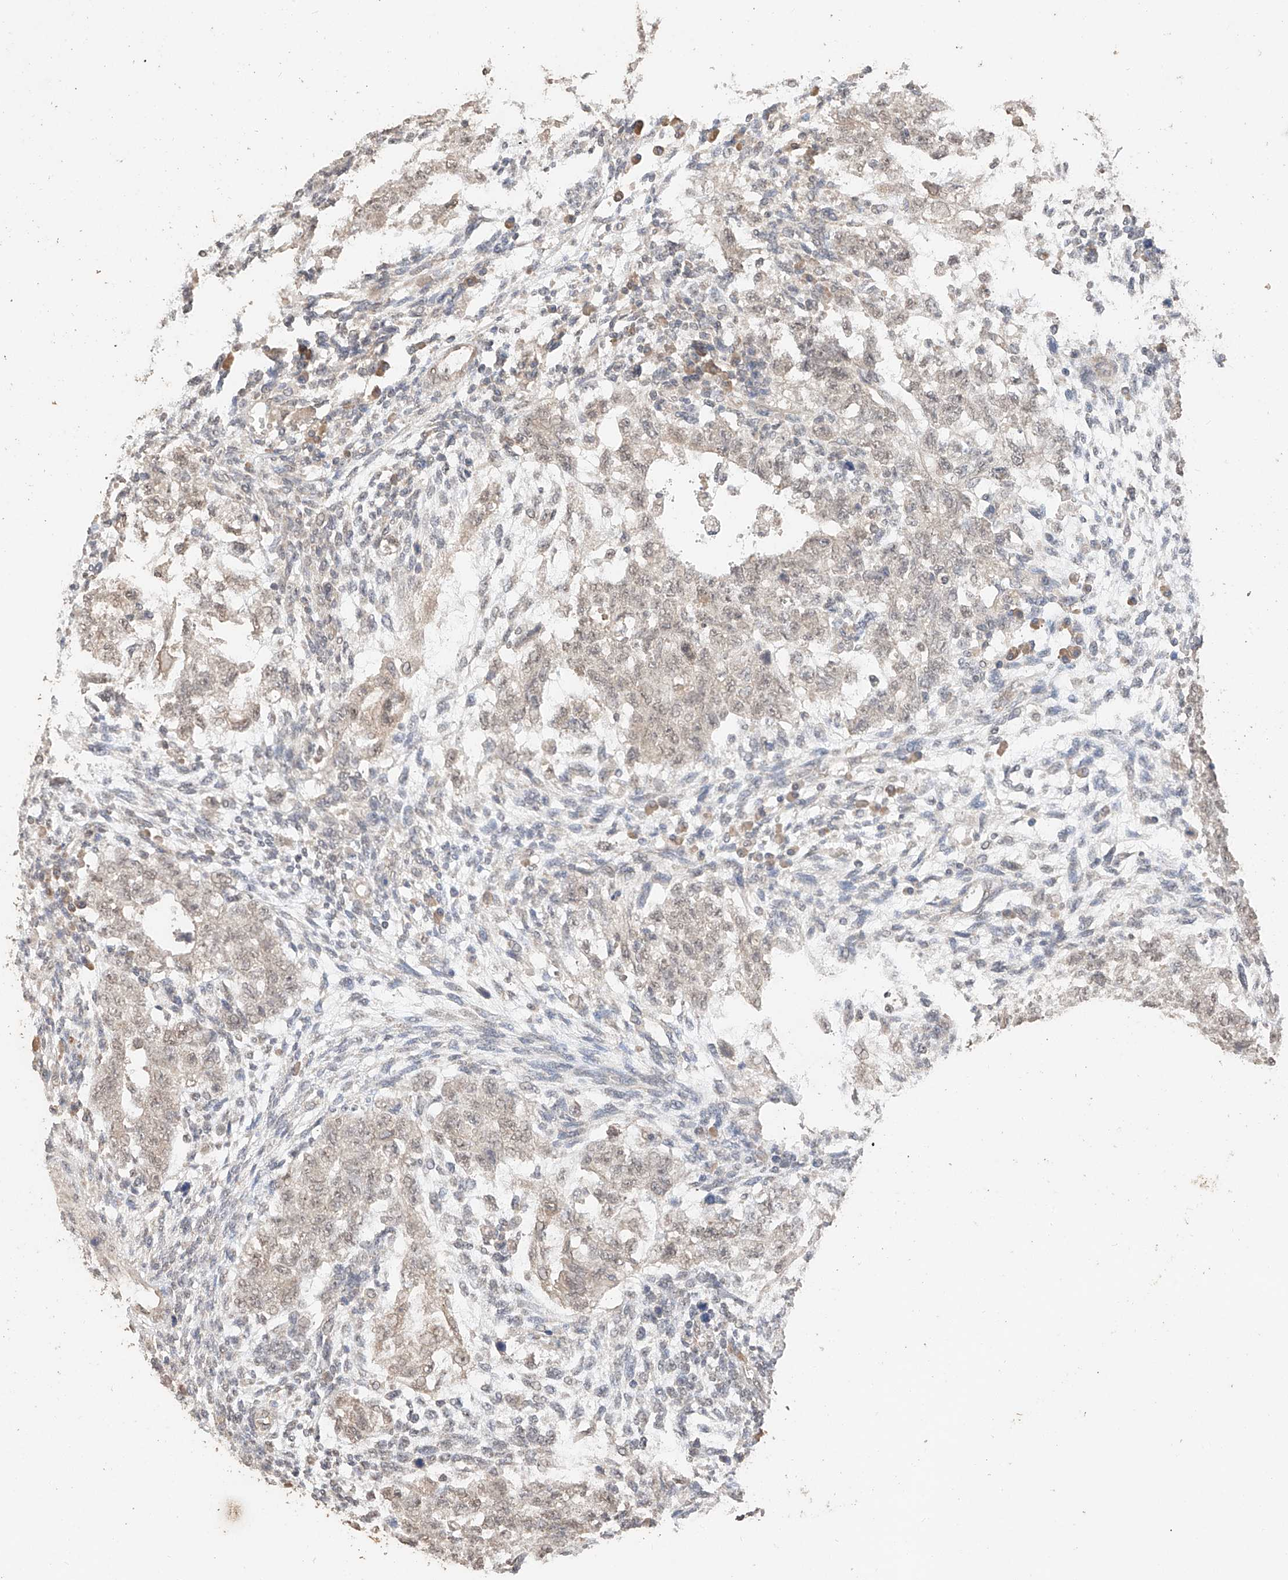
{"staining": {"intensity": "weak", "quantity": "25%-75%", "location": "cytoplasmic/membranous,nuclear"}, "tissue": "testis cancer", "cell_type": "Tumor cells", "image_type": "cancer", "snomed": [{"axis": "morphology", "description": "Normal tissue, NOS"}, {"axis": "morphology", "description": "Carcinoma, Embryonal, NOS"}, {"axis": "topography", "description": "Testis"}], "caption": "A brown stain highlights weak cytoplasmic/membranous and nuclear staining of a protein in testis embryonal carcinoma tumor cells. (IHC, brightfield microscopy, high magnification).", "gene": "IL22RA2", "patient": {"sex": "male", "age": 36}}